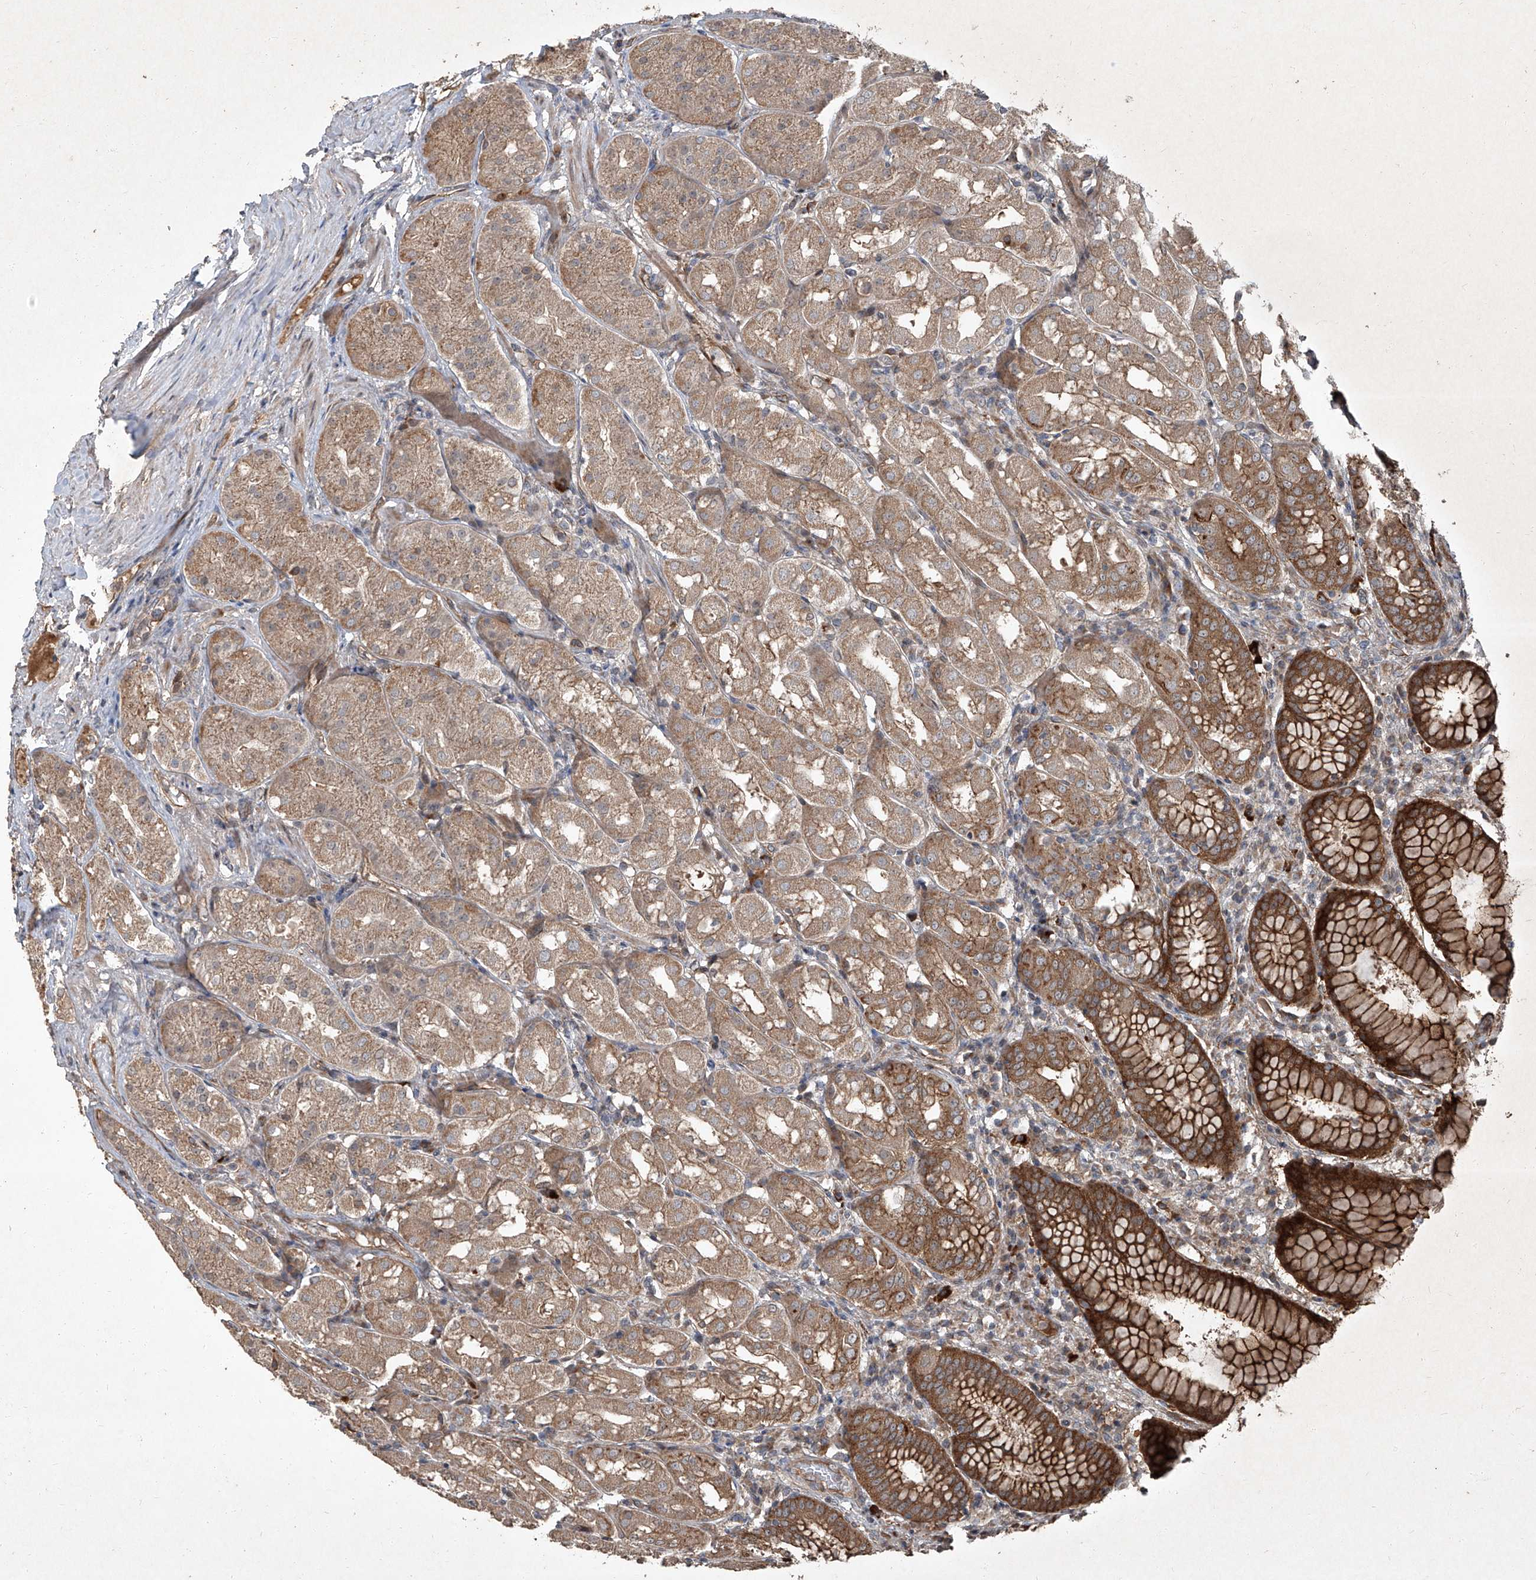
{"staining": {"intensity": "strong", "quantity": "25%-75%", "location": "cytoplasmic/membranous"}, "tissue": "stomach", "cell_type": "Glandular cells", "image_type": "normal", "snomed": [{"axis": "morphology", "description": "Normal tissue, NOS"}, {"axis": "topography", "description": "Stomach"}, {"axis": "topography", "description": "Stomach, lower"}], "caption": "Immunohistochemical staining of unremarkable stomach displays strong cytoplasmic/membranous protein positivity in approximately 25%-75% of glandular cells.", "gene": "CCN1", "patient": {"sex": "female", "age": 56}}